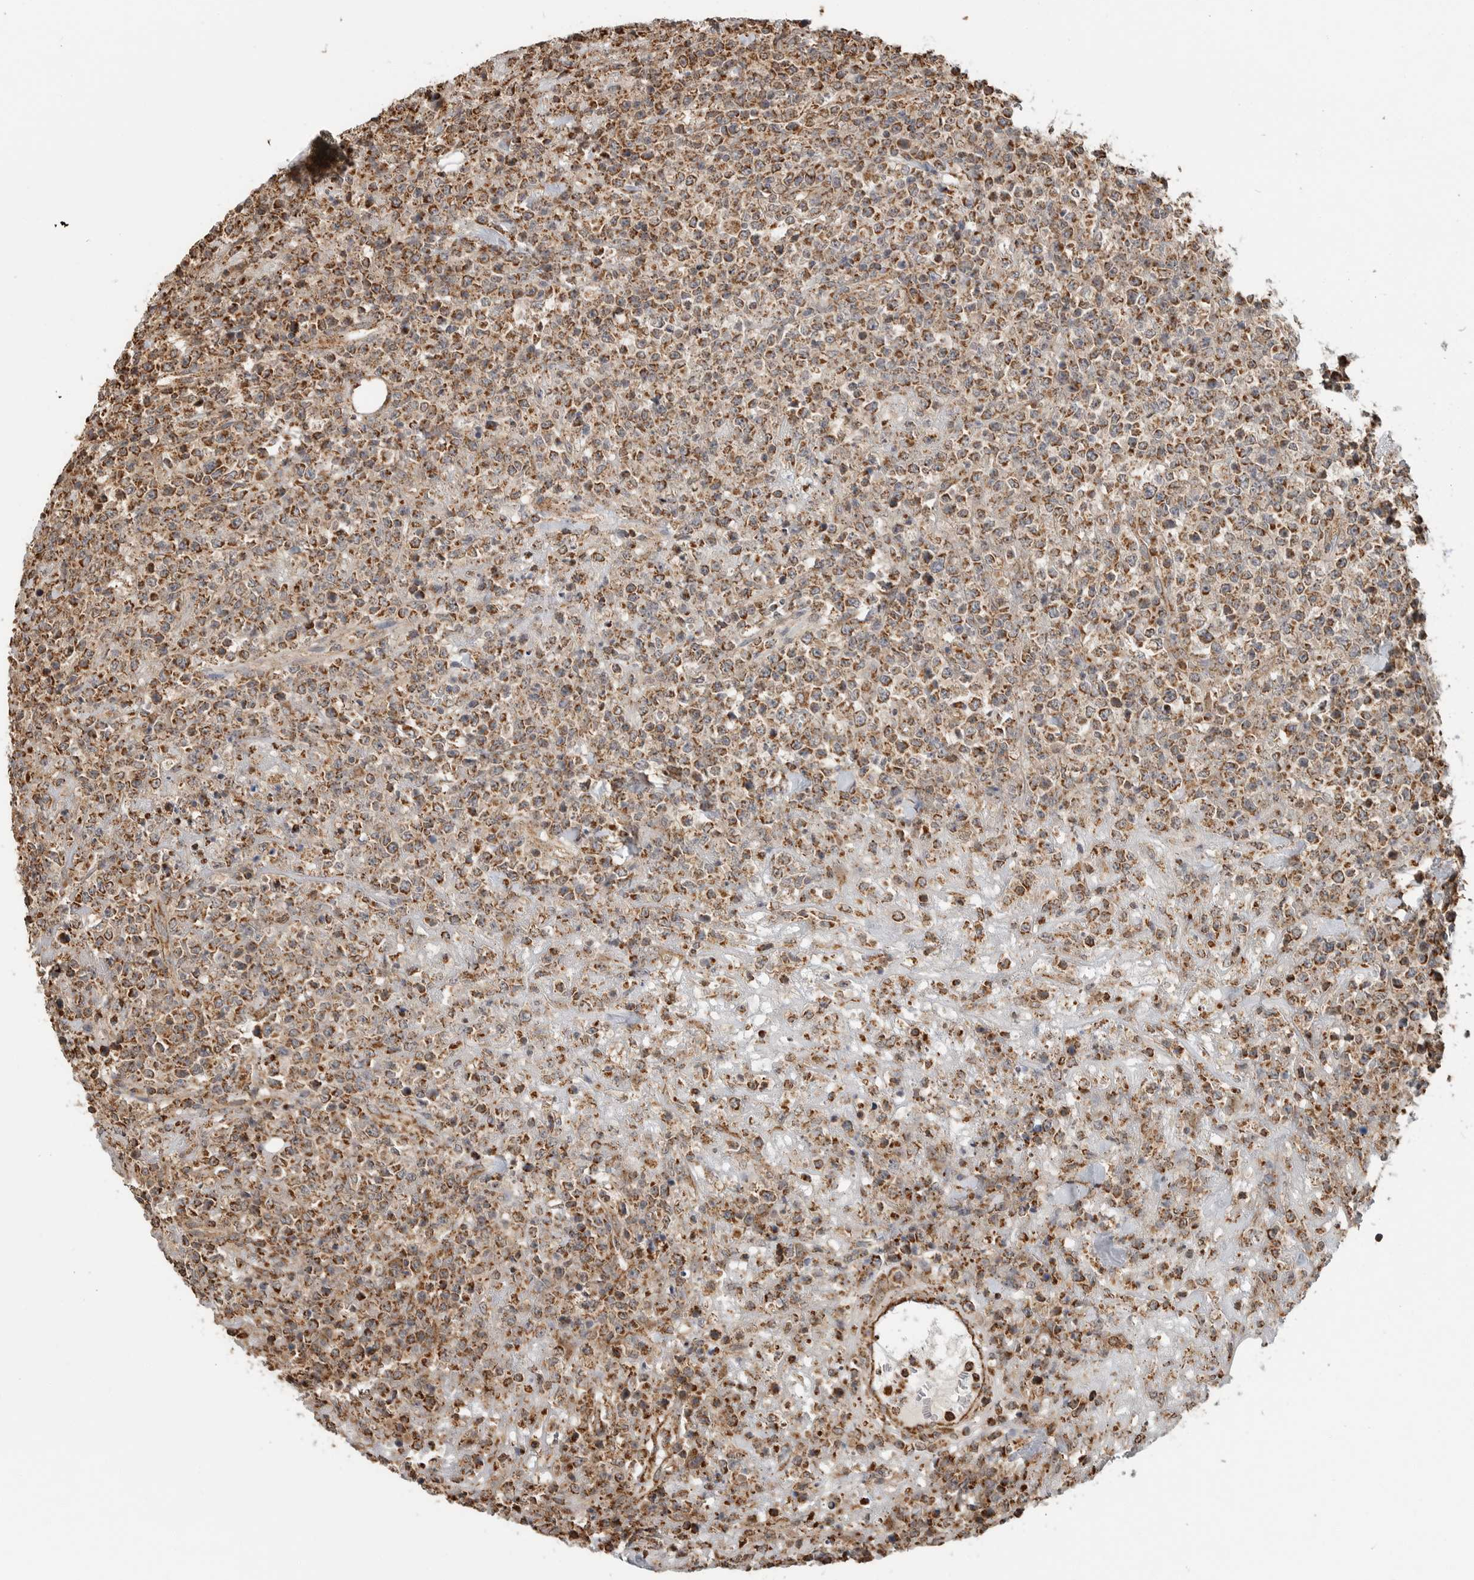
{"staining": {"intensity": "moderate", "quantity": ">75%", "location": "cytoplasmic/membranous"}, "tissue": "lymphoma", "cell_type": "Tumor cells", "image_type": "cancer", "snomed": [{"axis": "morphology", "description": "Malignant lymphoma, non-Hodgkin's type, High grade"}, {"axis": "topography", "description": "Colon"}], "caption": "Immunohistochemical staining of malignant lymphoma, non-Hodgkin's type (high-grade) shows medium levels of moderate cytoplasmic/membranous protein positivity in about >75% of tumor cells. The staining was performed using DAB (3,3'-diaminobenzidine), with brown indicating positive protein expression. Nuclei are stained blue with hematoxylin.", "gene": "GCNT2", "patient": {"sex": "female", "age": 53}}